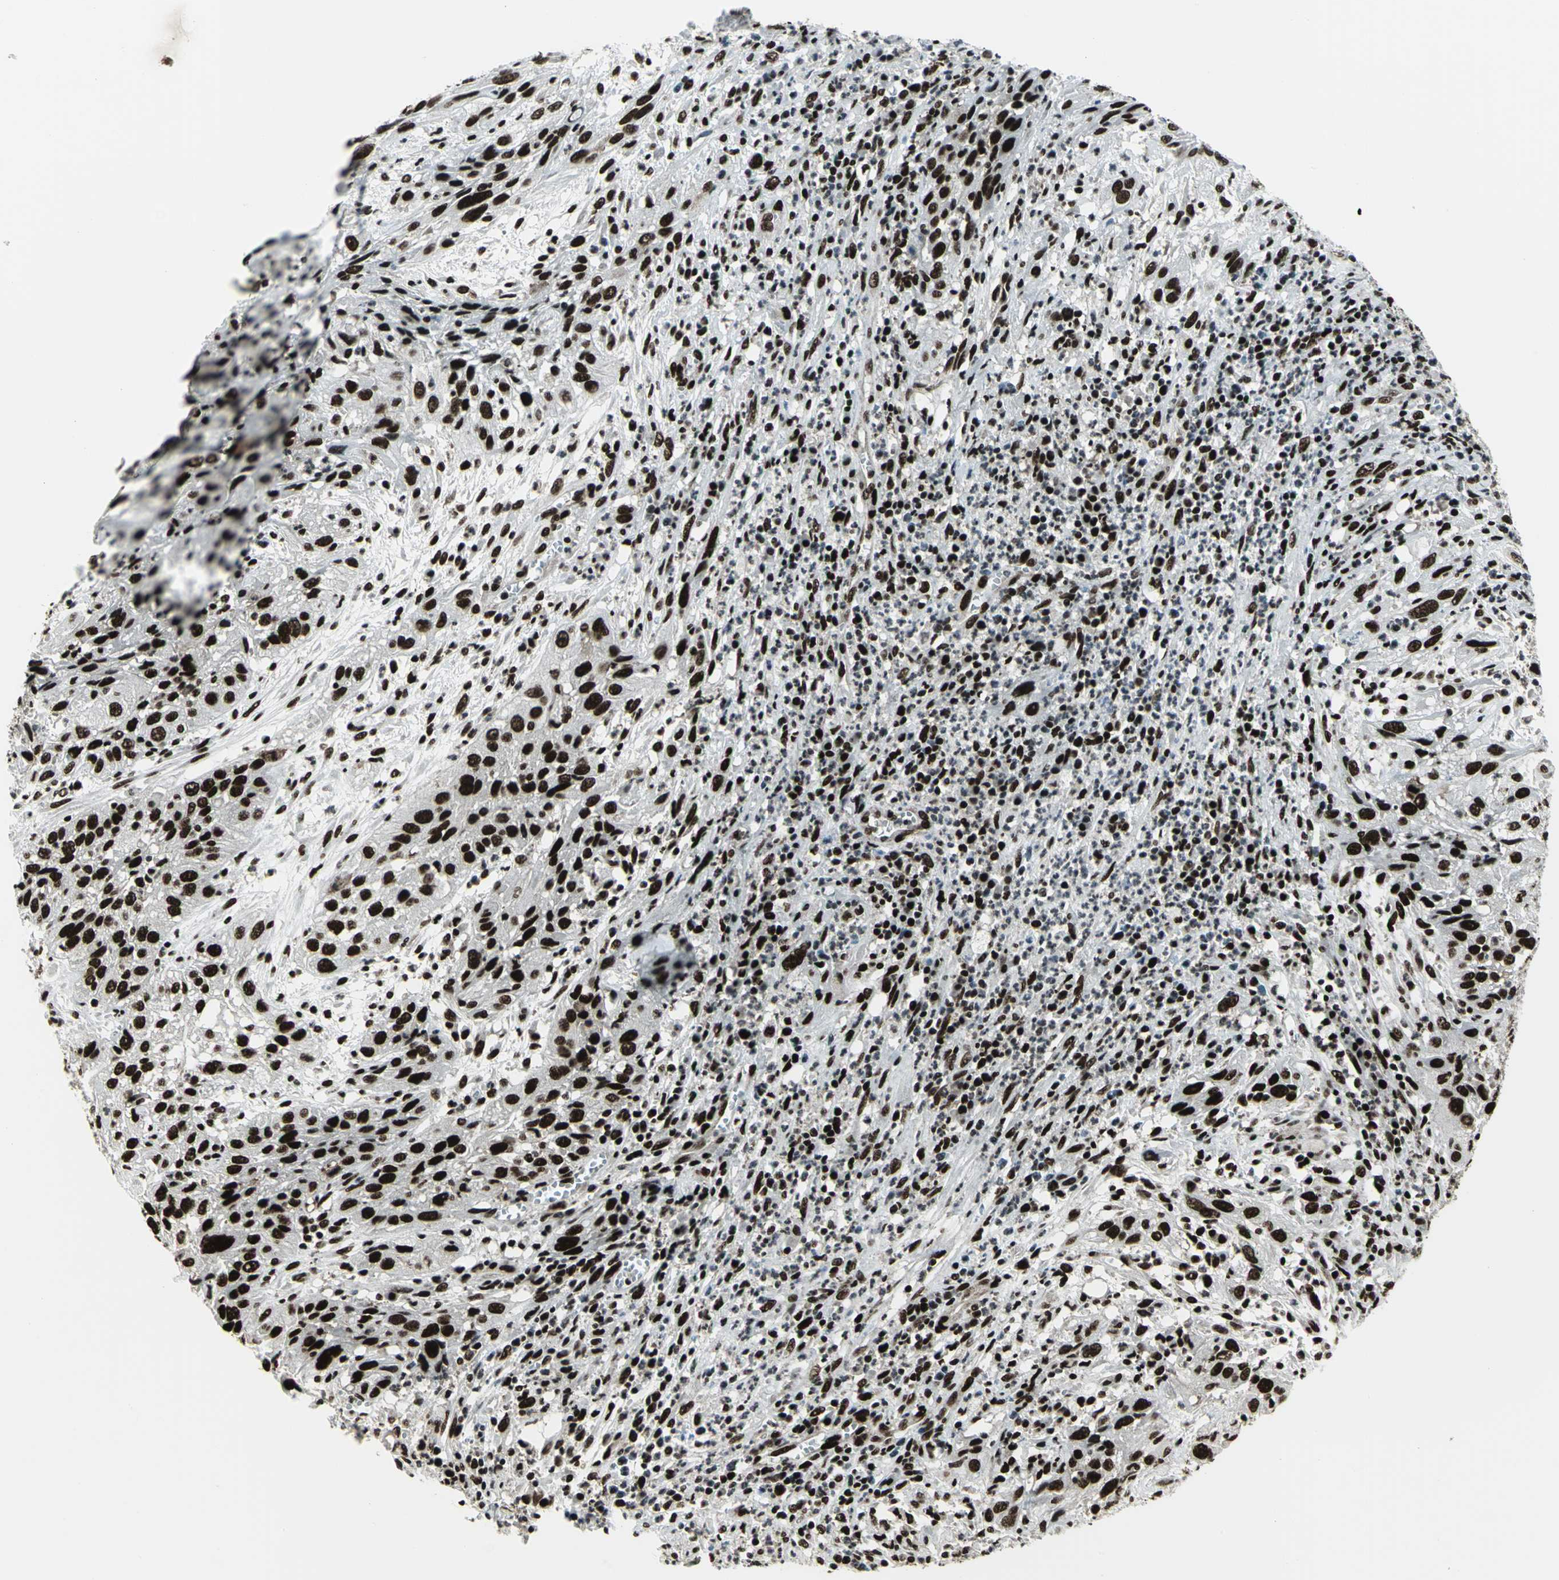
{"staining": {"intensity": "strong", "quantity": ">75%", "location": "nuclear"}, "tissue": "cervical cancer", "cell_type": "Tumor cells", "image_type": "cancer", "snomed": [{"axis": "morphology", "description": "Squamous cell carcinoma, NOS"}, {"axis": "topography", "description": "Cervix"}], "caption": "IHC of human cervical squamous cell carcinoma displays high levels of strong nuclear expression in approximately >75% of tumor cells. The protein of interest is shown in brown color, while the nuclei are stained blue.", "gene": "SMARCA4", "patient": {"sex": "female", "age": 32}}